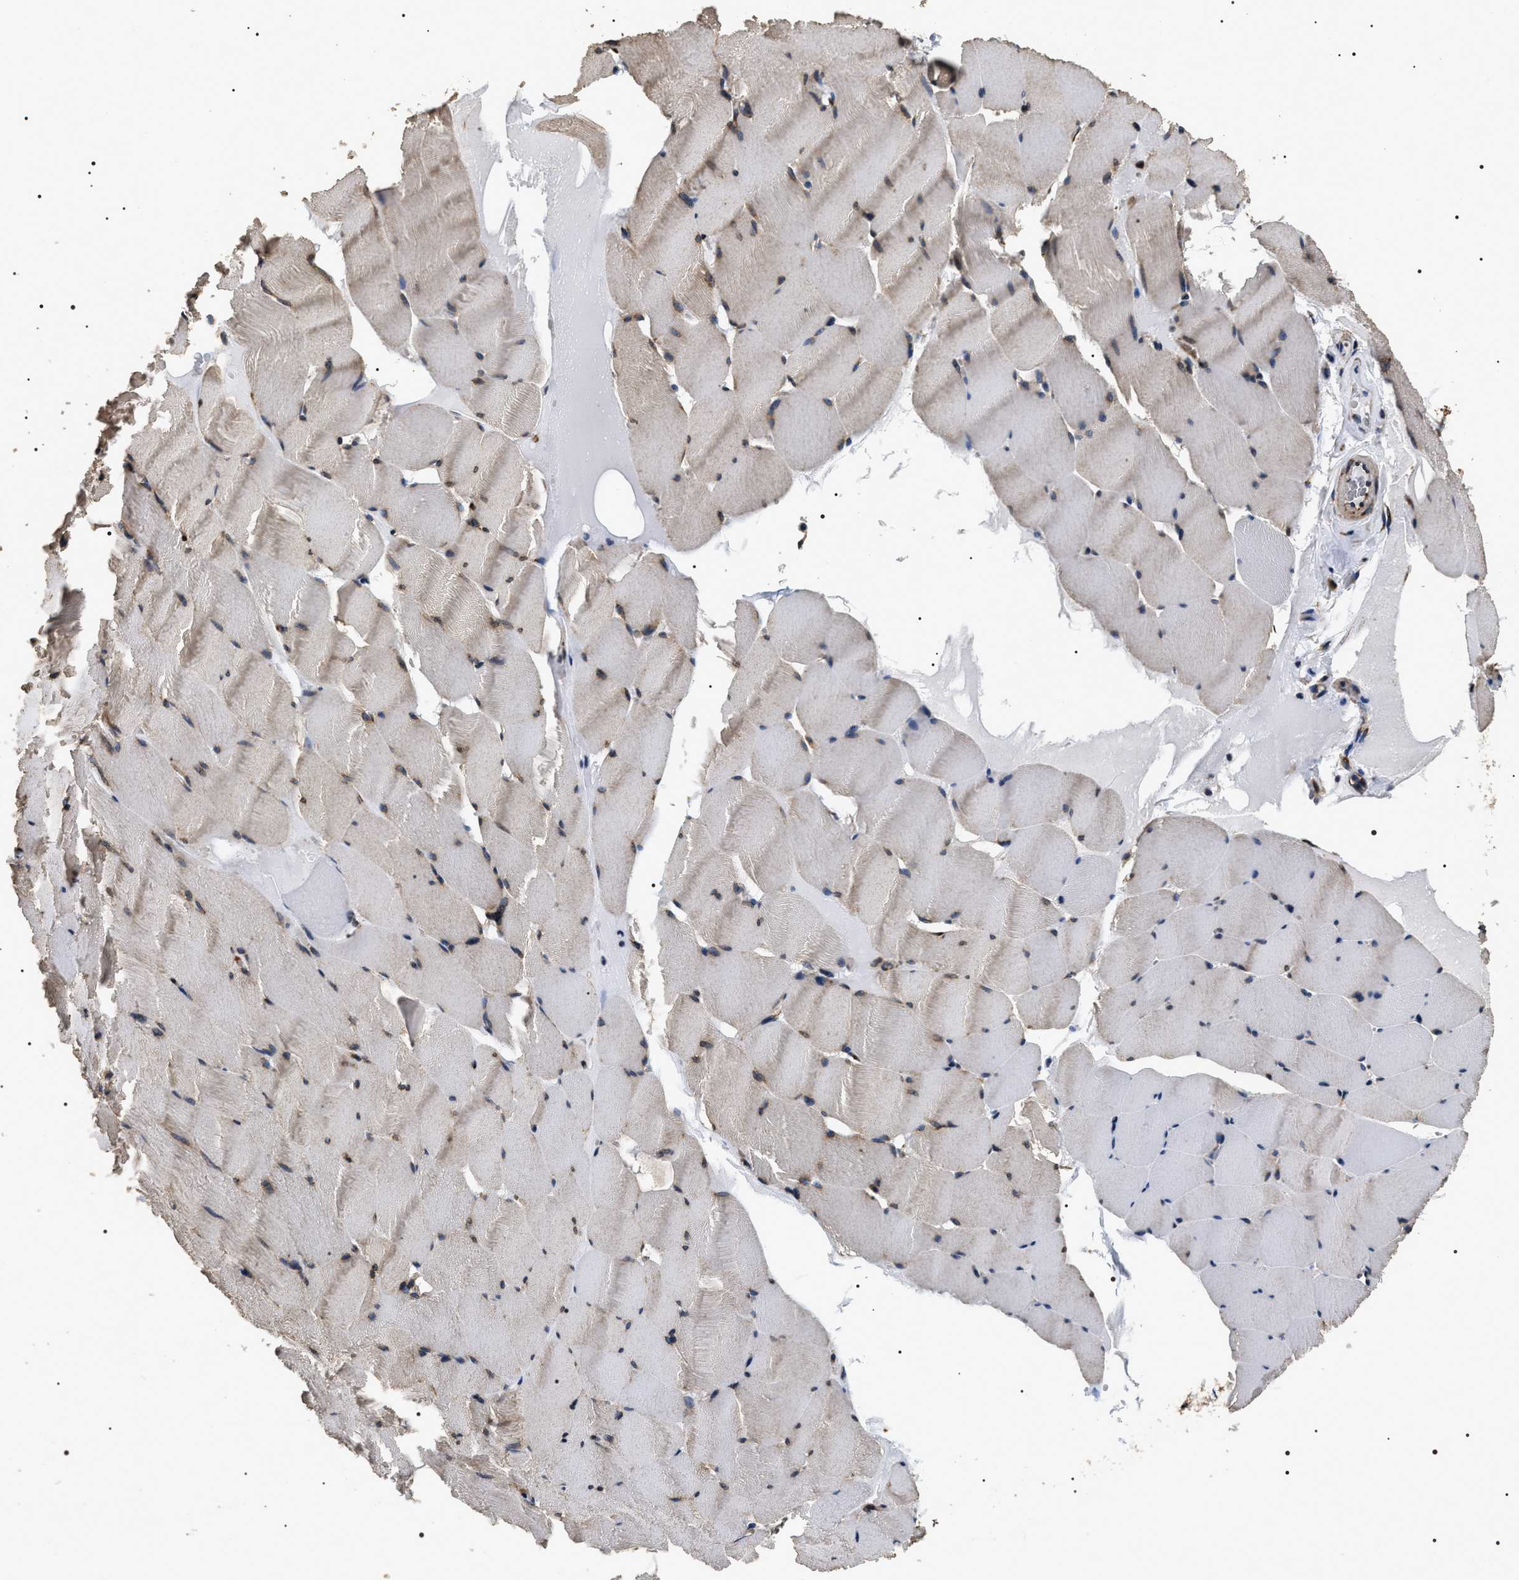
{"staining": {"intensity": "moderate", "quantity": "25%-75%", "location": "cytoplasmic/membranous"}, "tissue": "skeletal muscle", "cell_type": "Myocytes", "image_type": "normal", "snomed": [{"axis": "morphology", "description": "Normal tissue, NOS"}, {"axis": "topography", "description": "Skeletal muscle"}], "caption": "Immunohistochemistry (DAB) staining of normal human skeletal muscle demonstrates moderate cytoplasmic/membranous protein expression in about 25%-75% of myocytes.", "gene": "KTN1", "patient": {"sex": "male", "age": 62}}